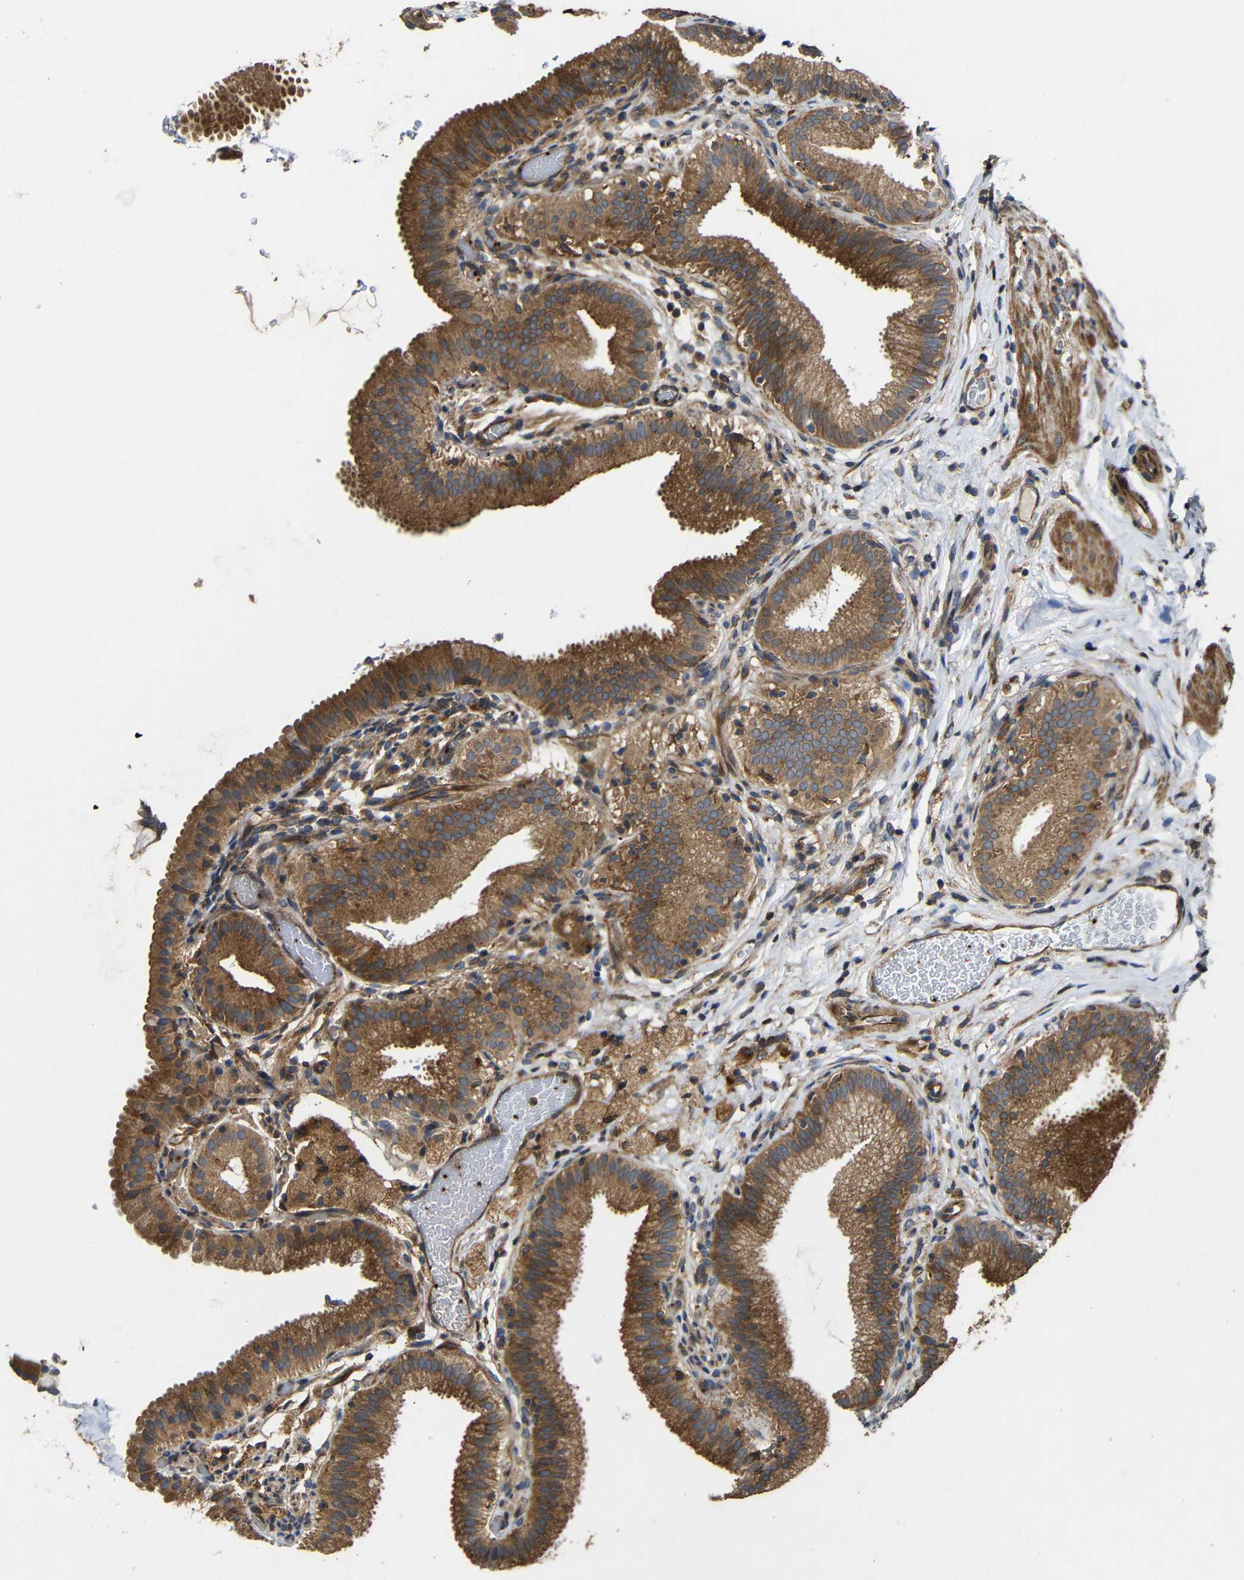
{"staining": {"intensity": "strong", "quantity": ">75%", "location": "cytoplasmic/membranous"}, "tissue": "gallbladder", "cell_type": "Glandular cells", "image_type": "normal", "snomed": [{"axis": "morphology", "description": "Normal tissue, NOS"}, {"axis": "topography", "description": "Gallbladder"}], "caption": "Brown immunohistochemical staining in benign gallbladder demonstrates strong cytoplasmic/membranous positivity in about >75% of glandular cells. The protein of interest is stained brown, and the nuclei are stained in blue (DAB IHC with brightfield microscopy, high magnification).", "gene": "EIF2S1", "patient": {"sex": "male", "age": 54}}